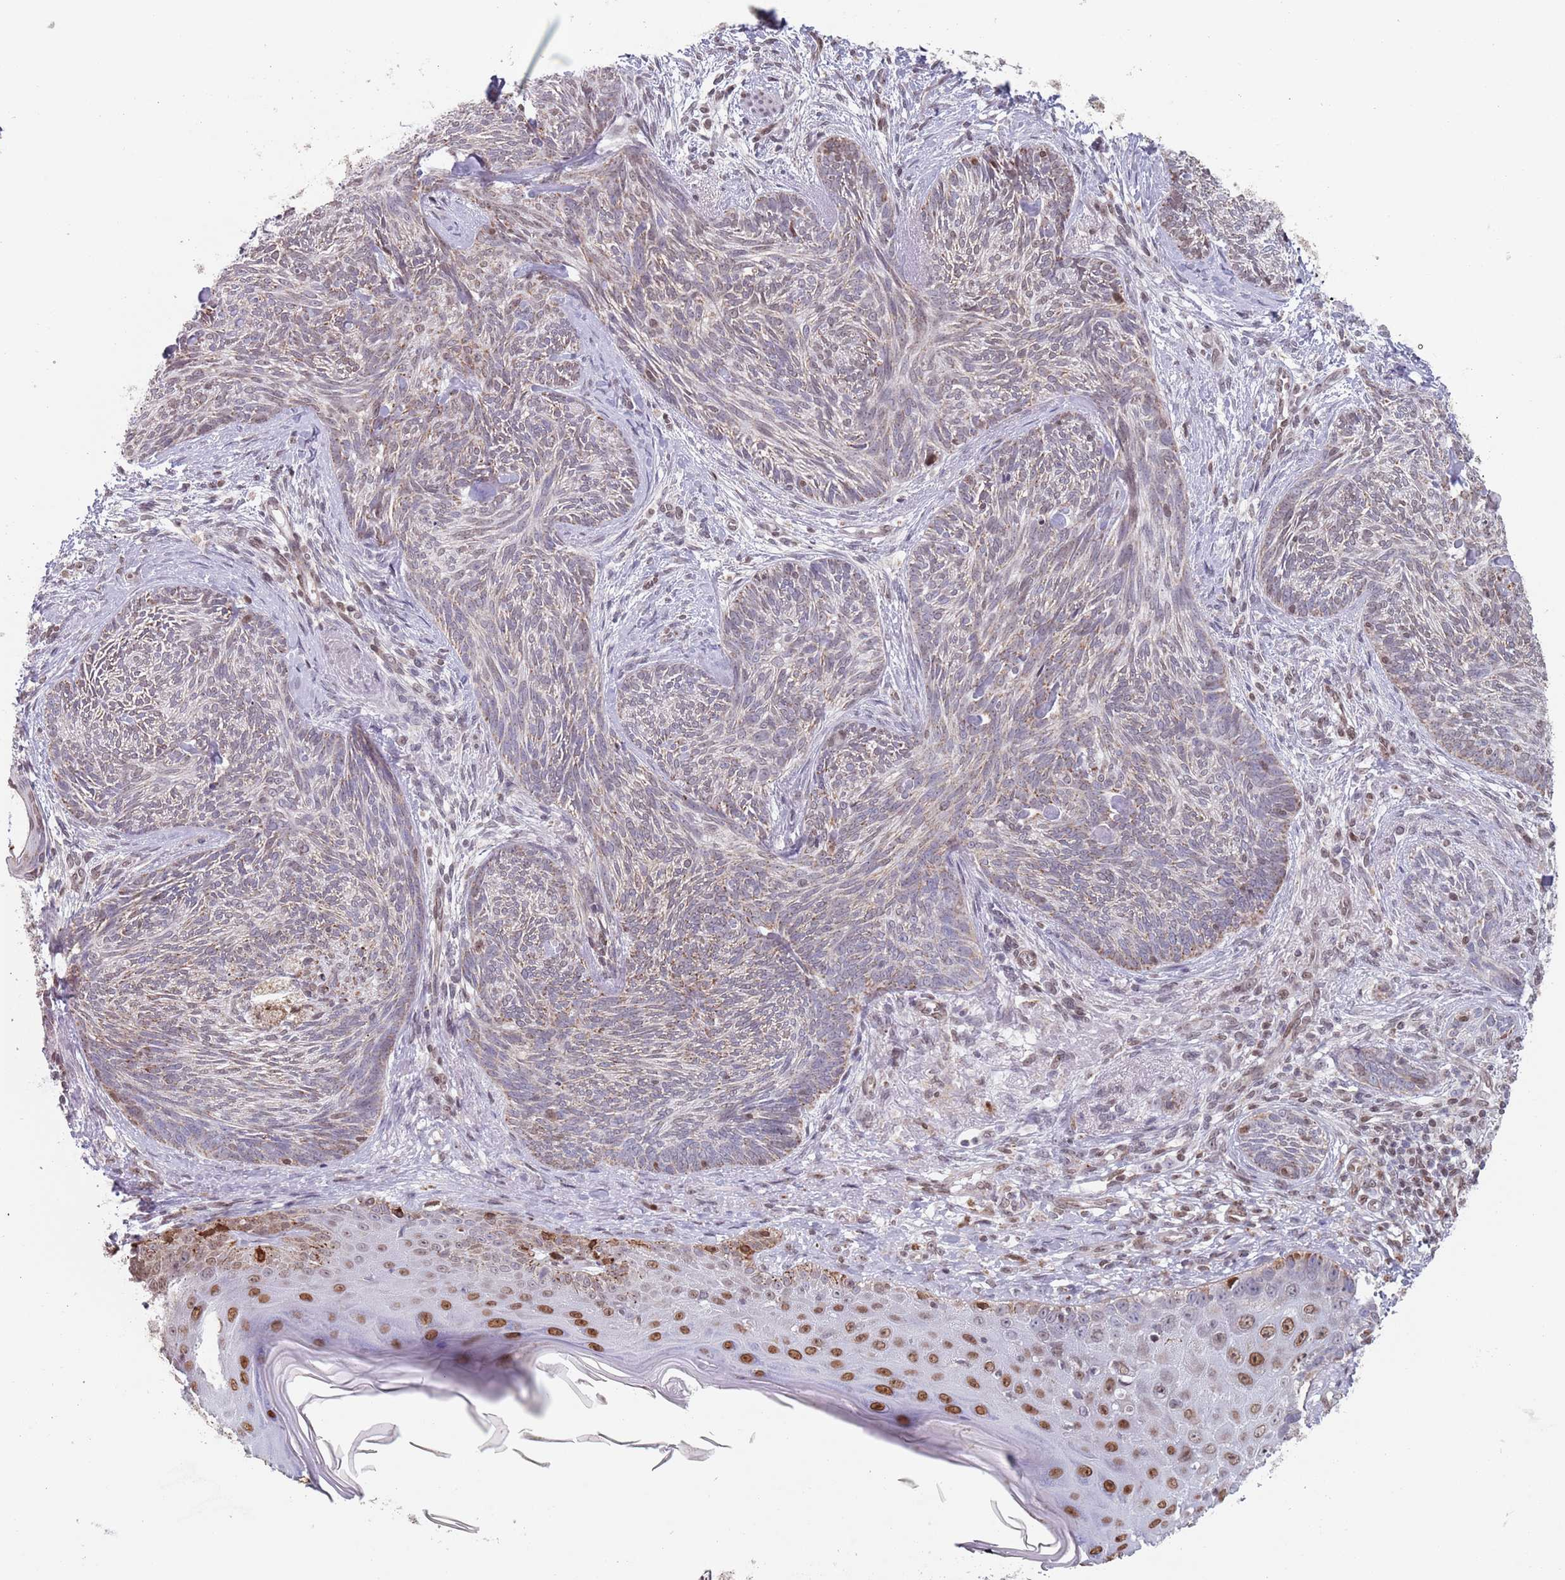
{"staining": {"intensity": "negative", "quantity": "none", "location": "none"}, "tissue": "skin cancer", "cell_type": "Tumor cells", "image_type": "cancer", "snomed": [{"axis": "morphology", "description": "Basal cell carcinoma"}, {"axis": "topography", "description": "Skin"}], "caption": "Human skin cancer stained for a protein using immunohistochemistry (IHC) exhibits no expression in tumor cells.", "gene": "MFSD12", "patient": {"sex": "male", "age": 73}}